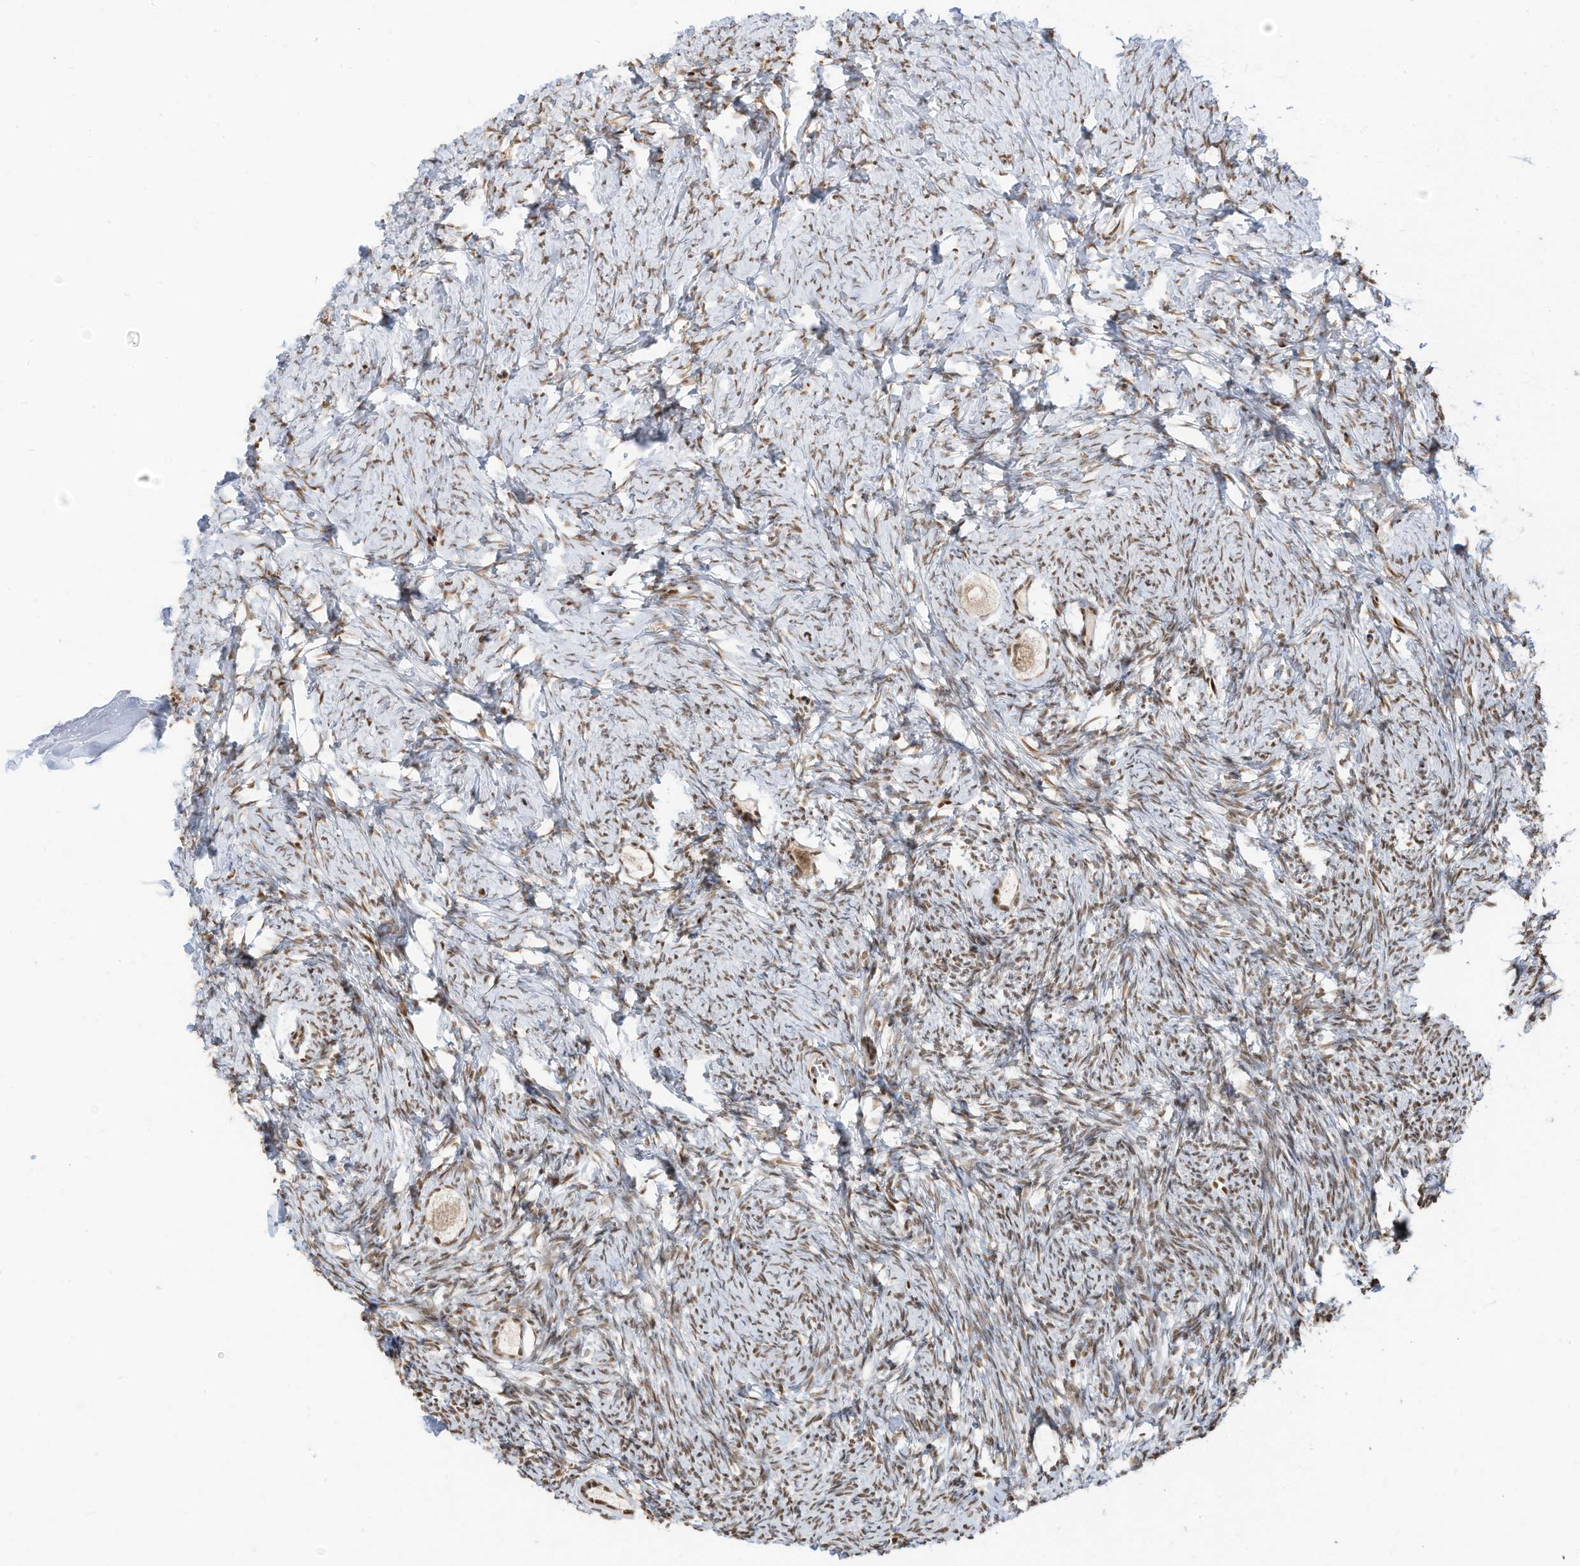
{"staining": {"intensity": "weak", "quantity": ">75%", "location": "cytoplasmic/membranous,nuclear"}, "tissue": "ovary", "cell_type": "Follicle cells", "image_type": "normal", "snomed": [{"axis": "morphology", "description": "Normal tissue, NOS"}, {"axis": "topography", "description": "Ovary"}], "caption": "Protein staining shows weak cytoplasmic/membranous,nuclear positivity in approximately >75% of follicle cells in normal ovary. Immunohistochemistry stains the protein in brown and the nuclei are stained blue.", "gene": "SAMD15", "patient": {"sex": "female", "age": 27}}